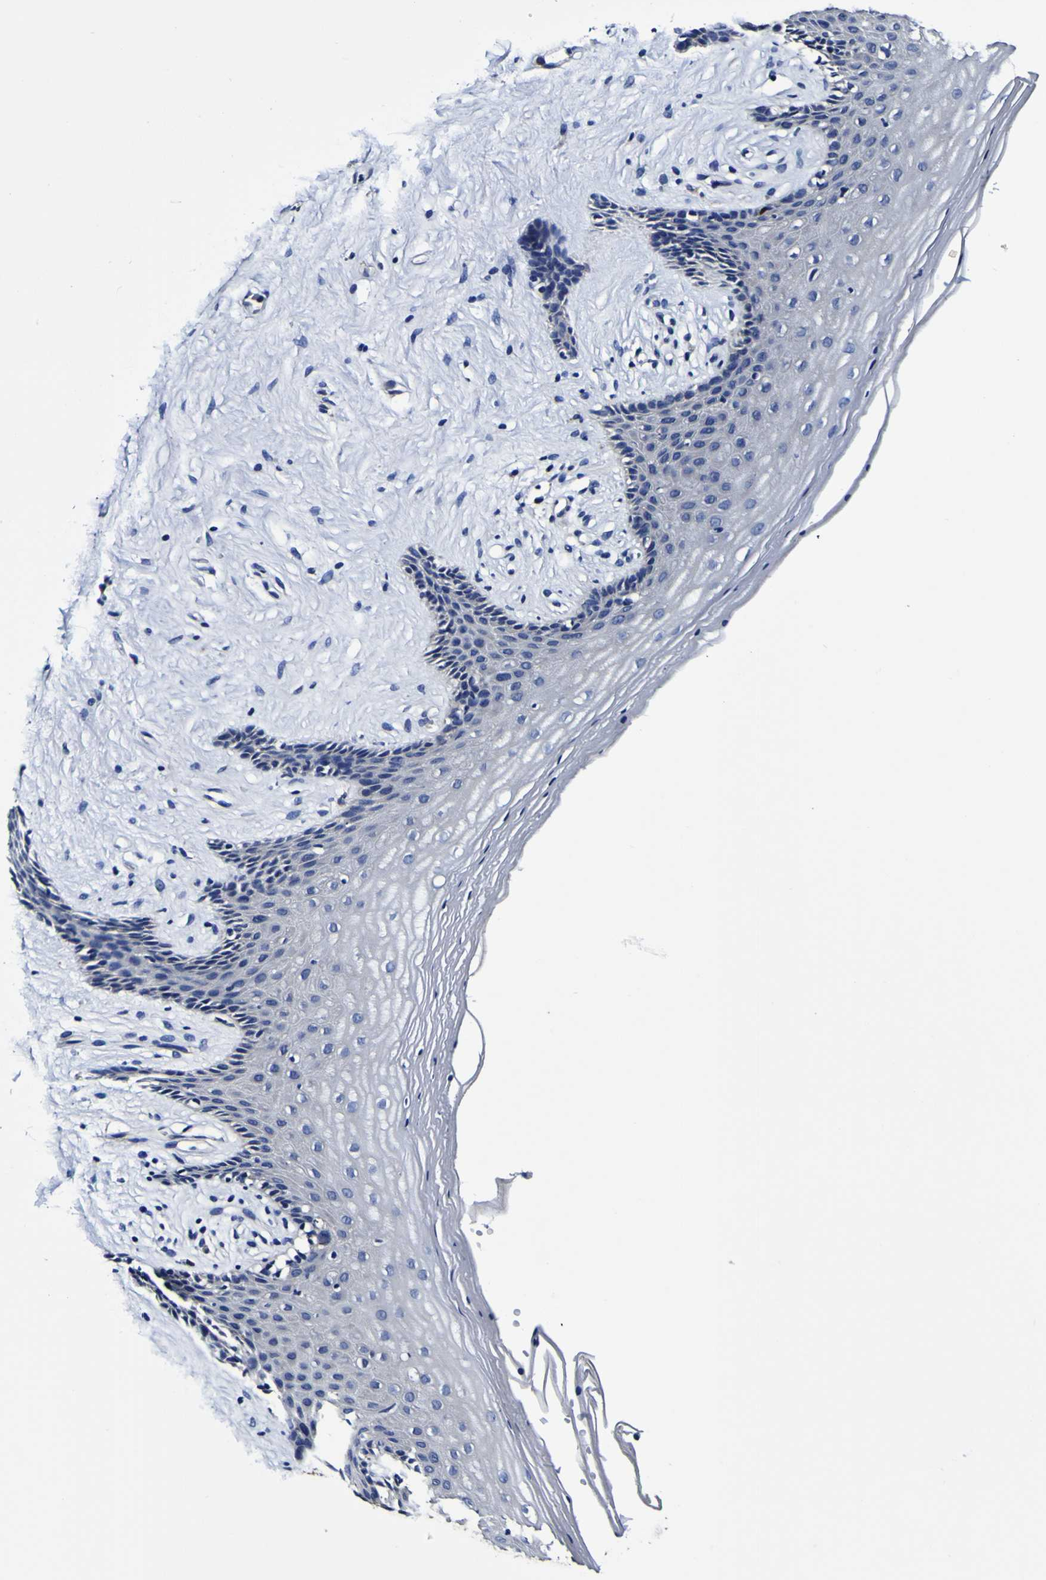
{"staining": {"intensity": "negative", "quantity": "none", "location": "none"}, "tissue": "vagina", "cell_type": "Squamous epithelial cells", "image_type": "normal", "snomed": [{"axis": "morphology", "description": "Normal tissue, NOS"}, {"axis": "topography", "description": "Vagina"}], "caption": "The immunohistochemistry (IHC) photomicrograph has no significant expression in squamous epithelial cells of vagina. The staining is performed using DAB (3,3'-diaminobenzidine) brown chromogen with nuclei counter-stained in using hematoxylin.", "gene": "GPX1", "patient": {"sex": "female", "age": 44}}